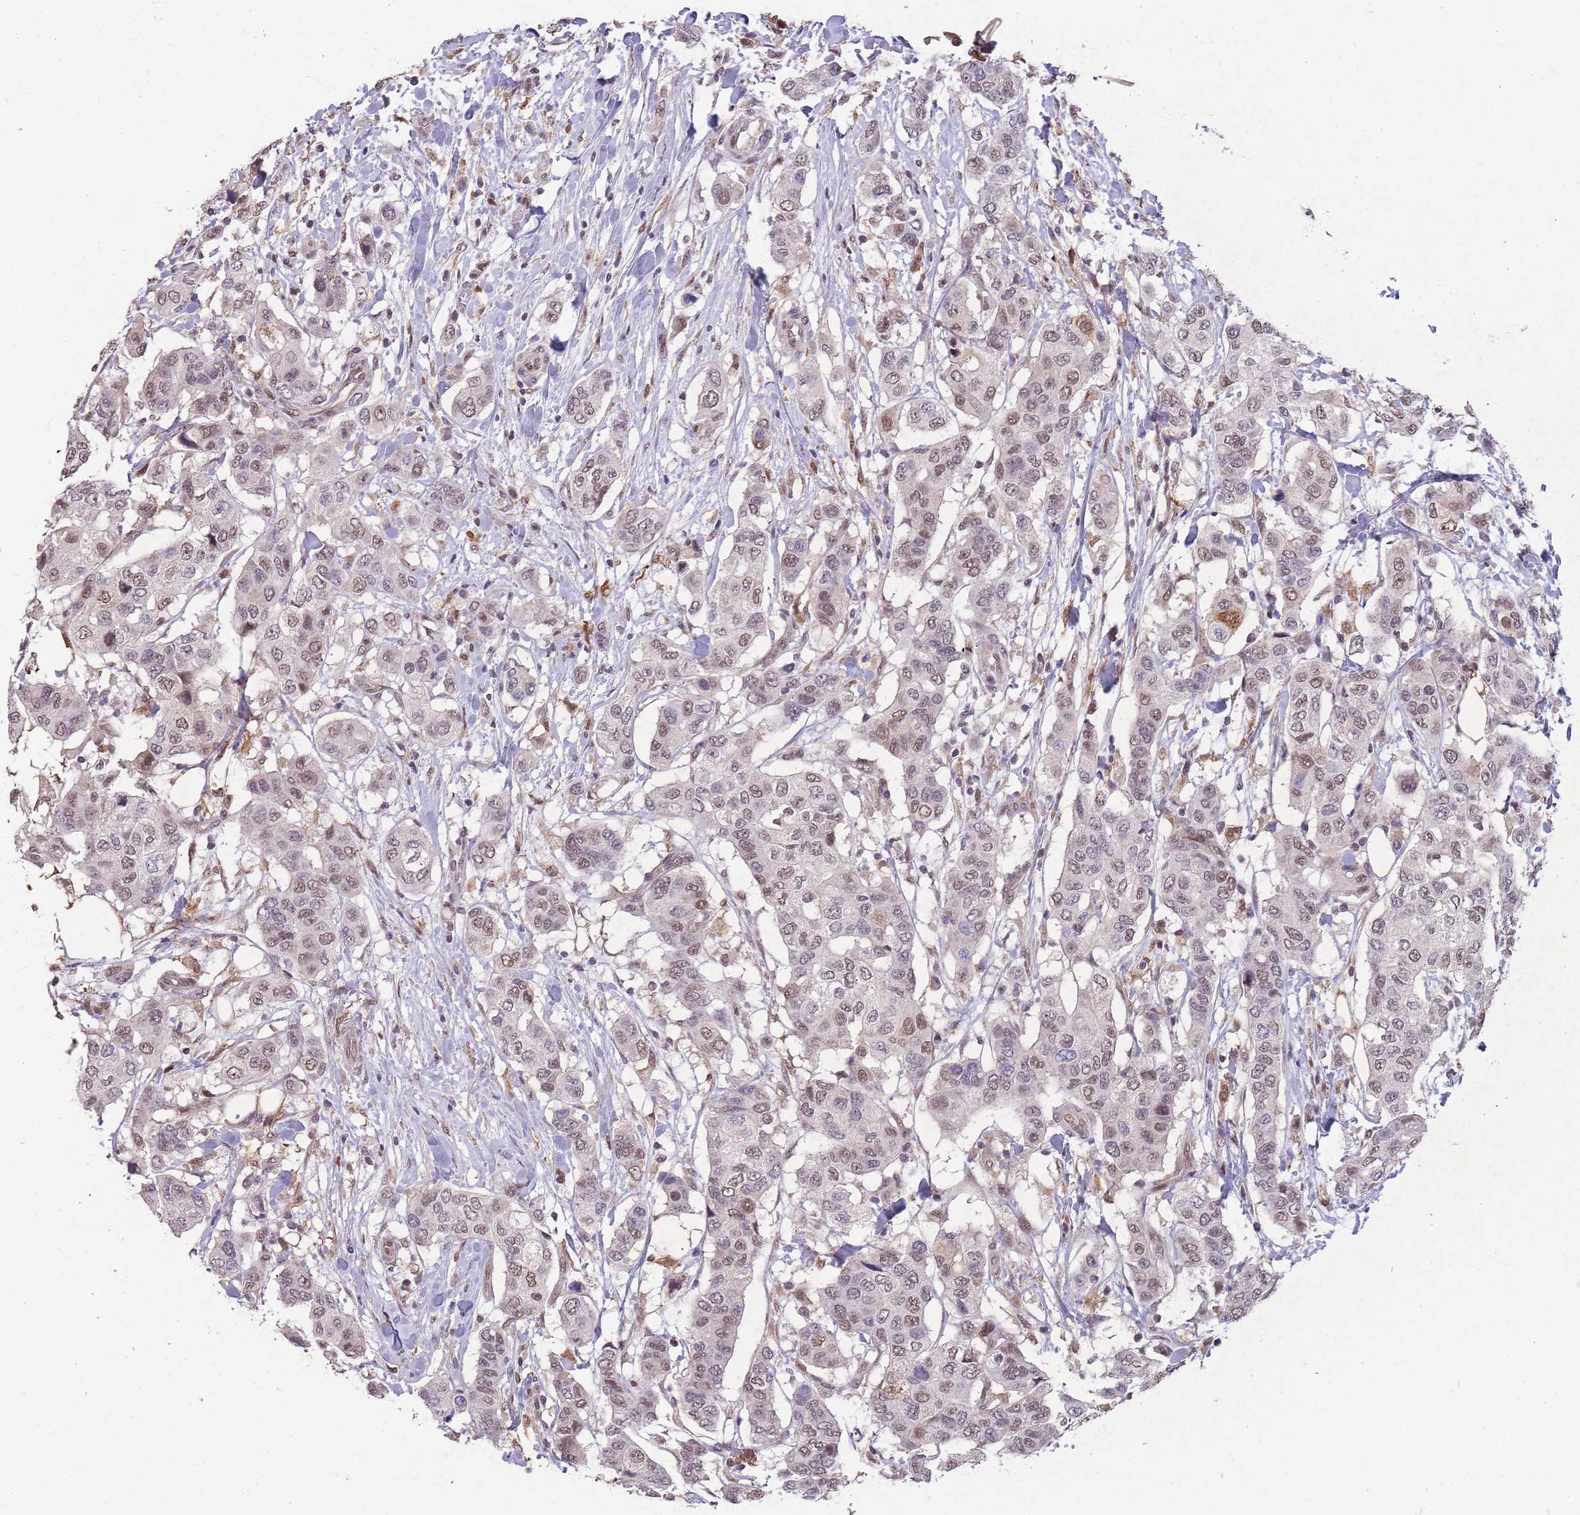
{"staining": {"intensity": "weak", "quantity": ">75%", "location": "nuclear"}, "tissue": "breast cancer", "cell_type": "Tumor cells", "image_type": "cancer", "snomed": [{"axis": "morphology", "description": "Lobular carcinoma"}, {"axis": "topography", "description": "Breast"}], "caption": "Breast cancer stained for a protein (brown) displays weak nuclear positive positivity in approximately >75% of tumor cells.", "gene": "ZNF639", "patient": {"sex": "female", "age": 51}}